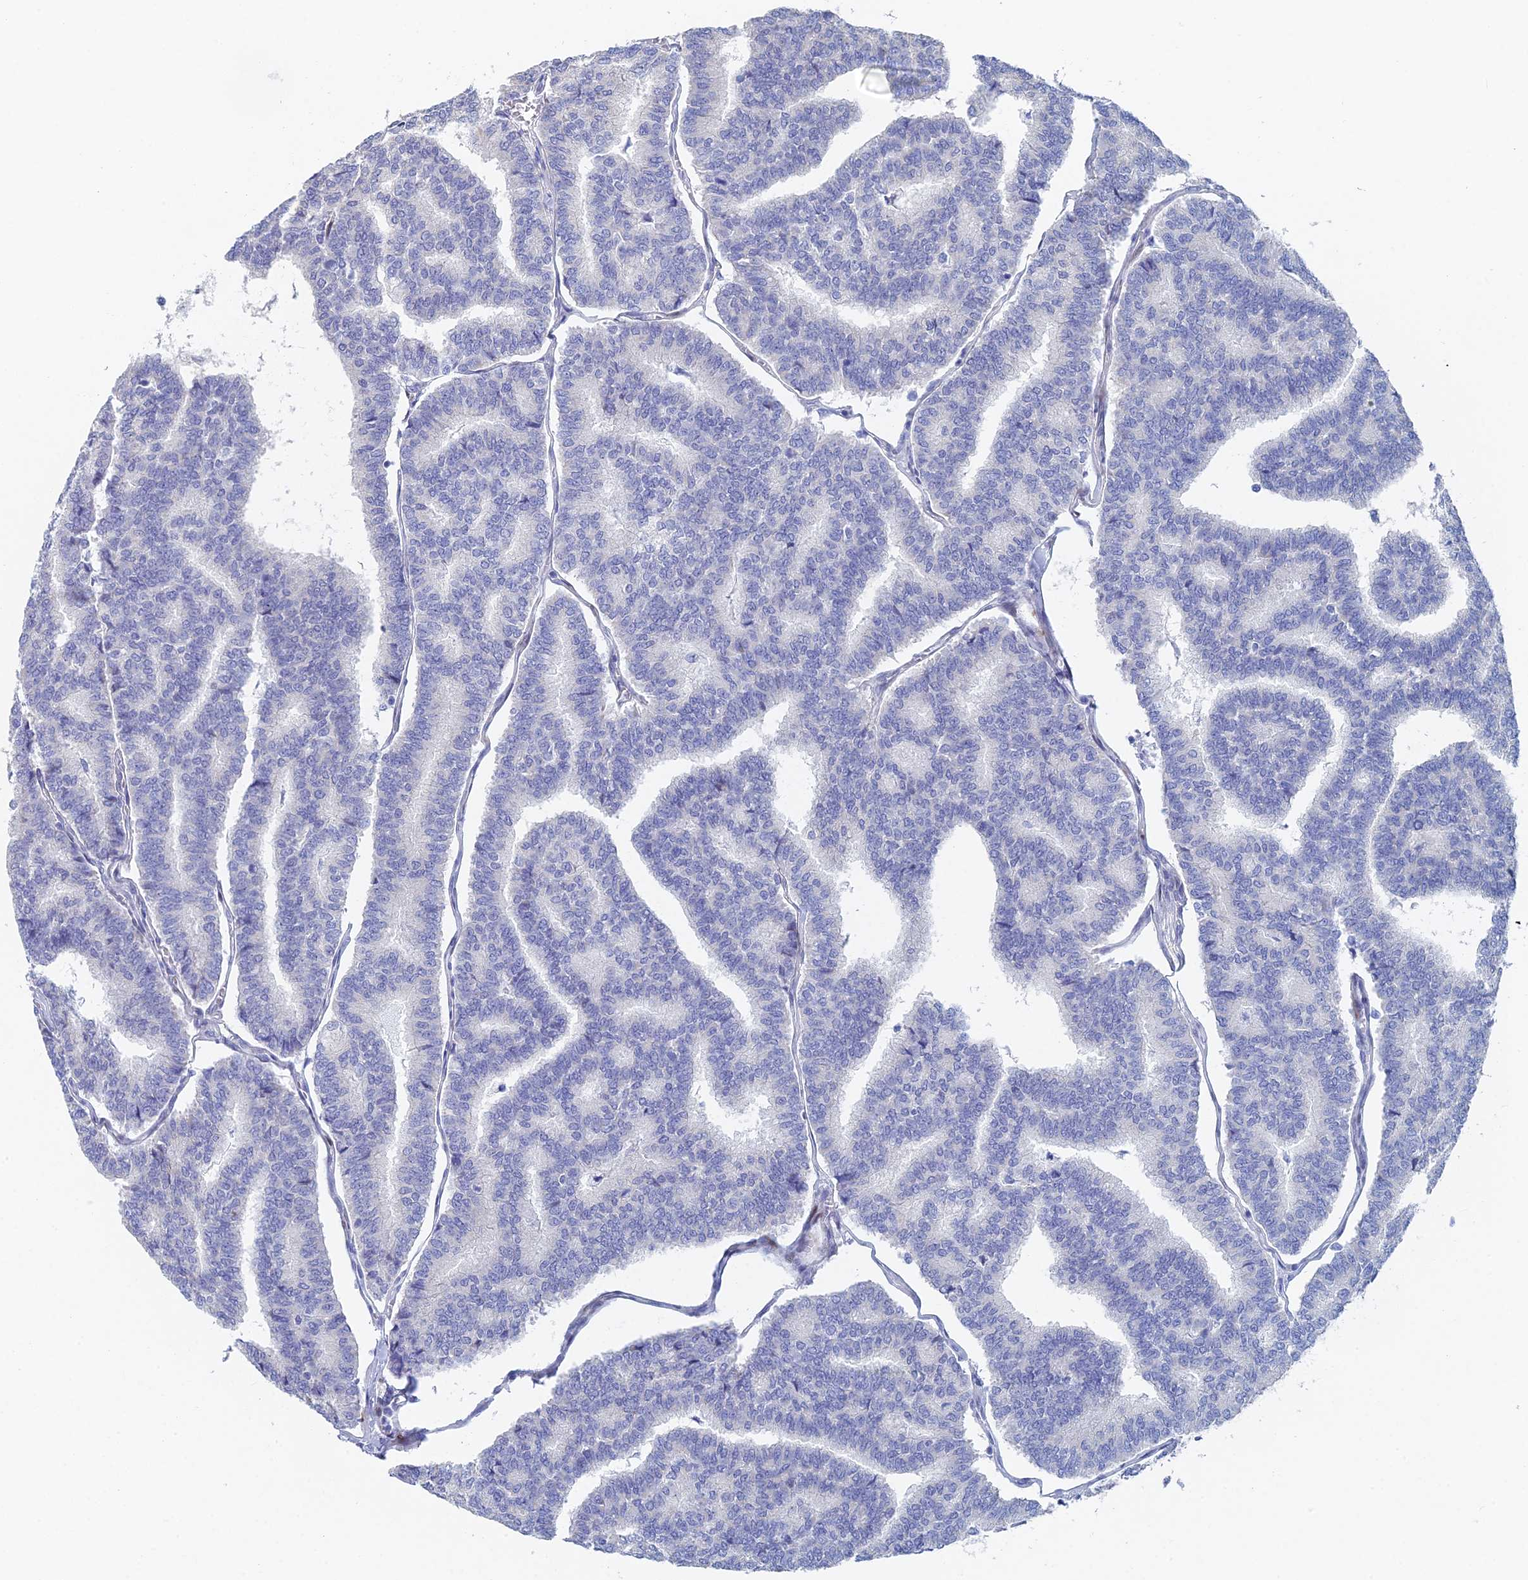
{"staining": {"intensity": "negative", "quantity": "none", "location": "none"}, "tissue": "thyroid cancer", "cell_type": "Tumor cells", "image_type": "cancer", "snomed": [{"axis": "morphology", "description": "Papillary adenocarcinoma, NOS"}, {"axis": "topography", "description": "Thyroid gland"}], "caption": "This image is of thyroid papillary adenocarcinoma stained with immunohistochemistry to label a protein in brown with the nuclei are counter-stained blue. There is no positivity in tumor cells. Nuclei are stained in blue.", "gene": "DRGX", "patient": {"sex": "female", "age": 35}}